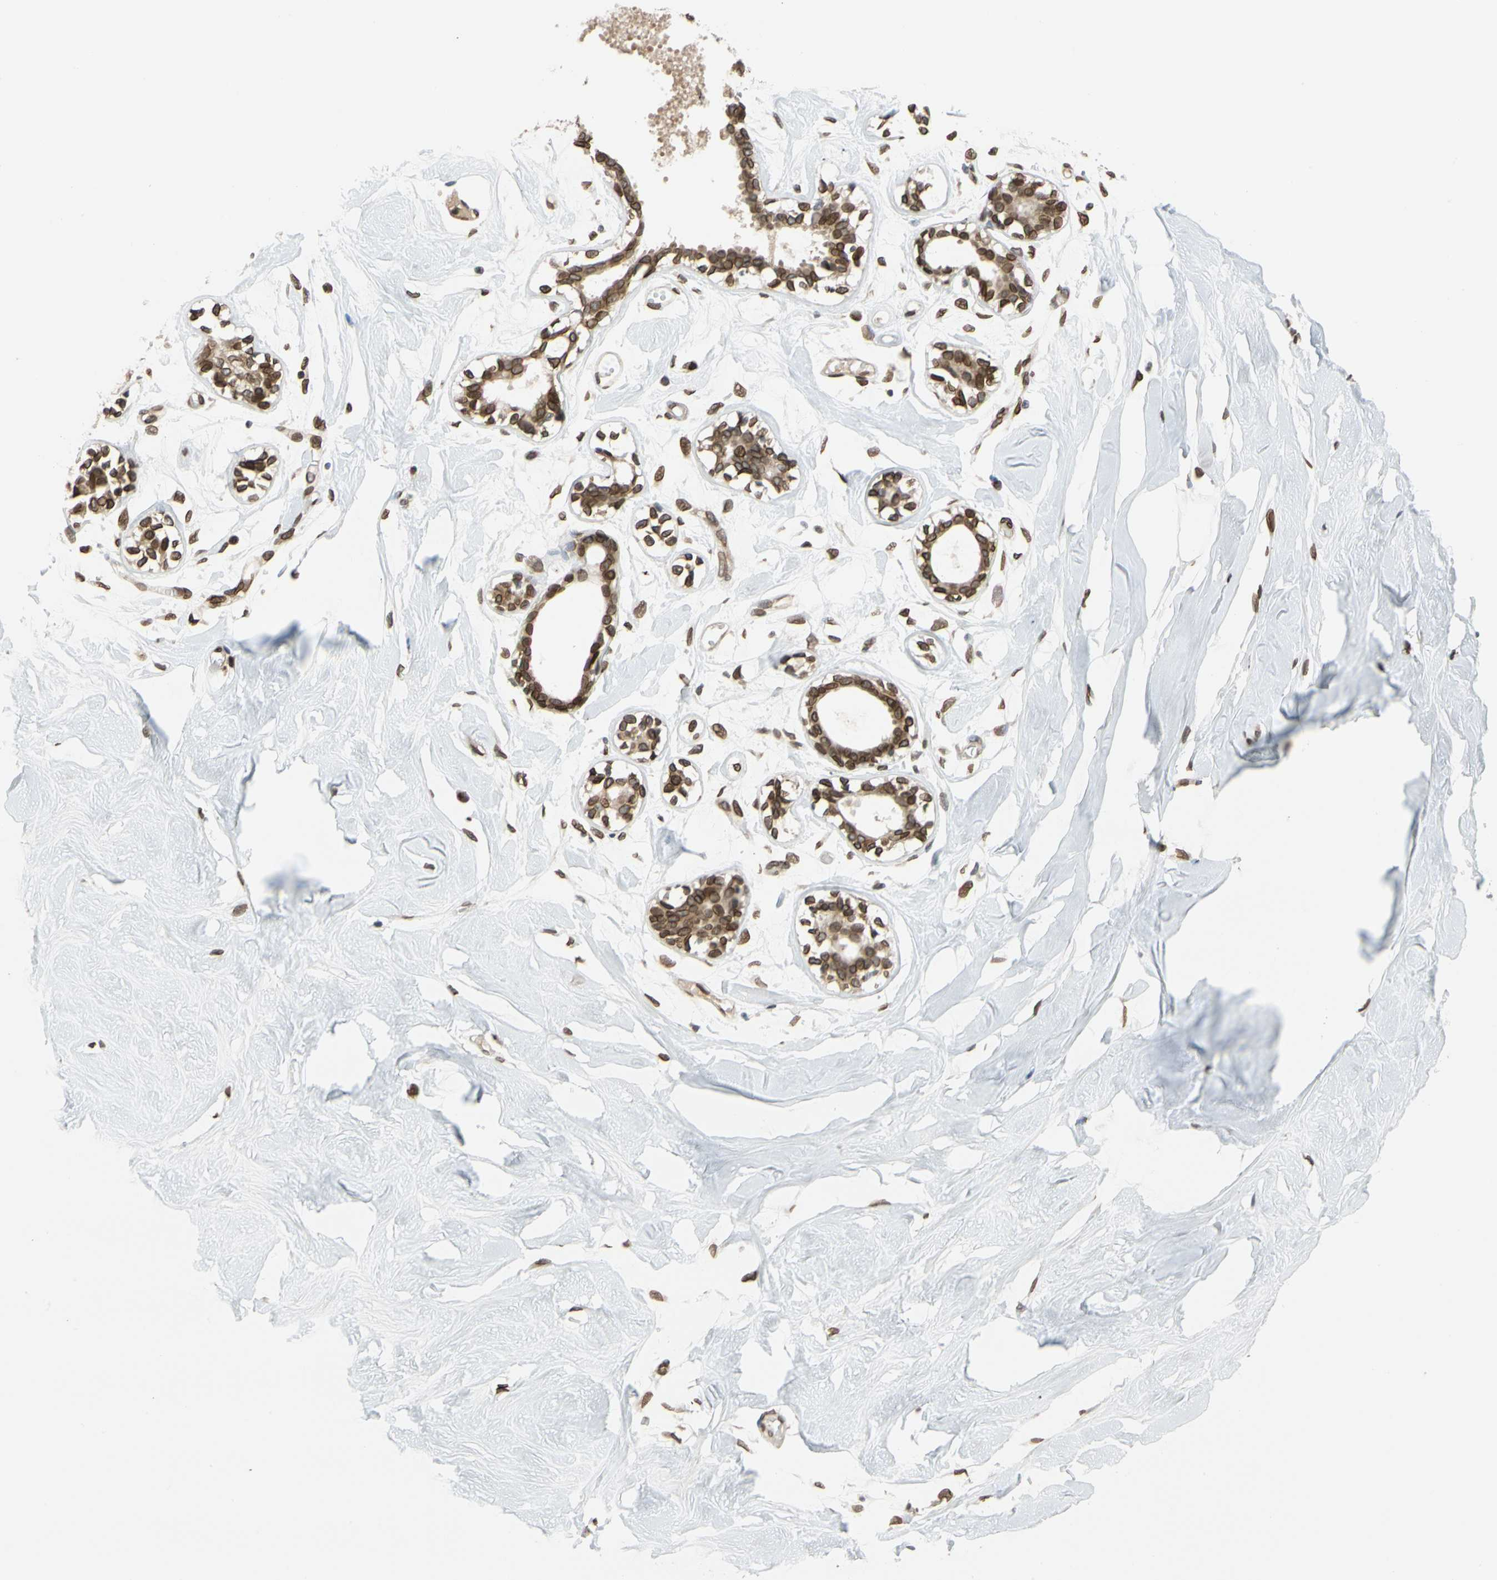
{"staining": {"intensity": "strong", "quantity": ">75%", "location": "cytoplasmic/membranous,nuclear"}, "tissue": "breast", "cell_type": "Adipocytes", "image_type": "normal", "snomed": [{"axis": "morphology", "description": "Normal tissue, NOS"}, {"axis": "topography", "description": "Breast"}, {"axis": "topography", "description": "Soft tissue"}], "caption": "Brown immunohistochemical staining in normal breast displays strong cytoplasmic/membranous,nuclear positivity in about >75% of adipocytes. (Brightfield microscopy of DAB IHC at high magnification).", "gene": "SUN1", "patient": {"sex": "female", "age": 25}}